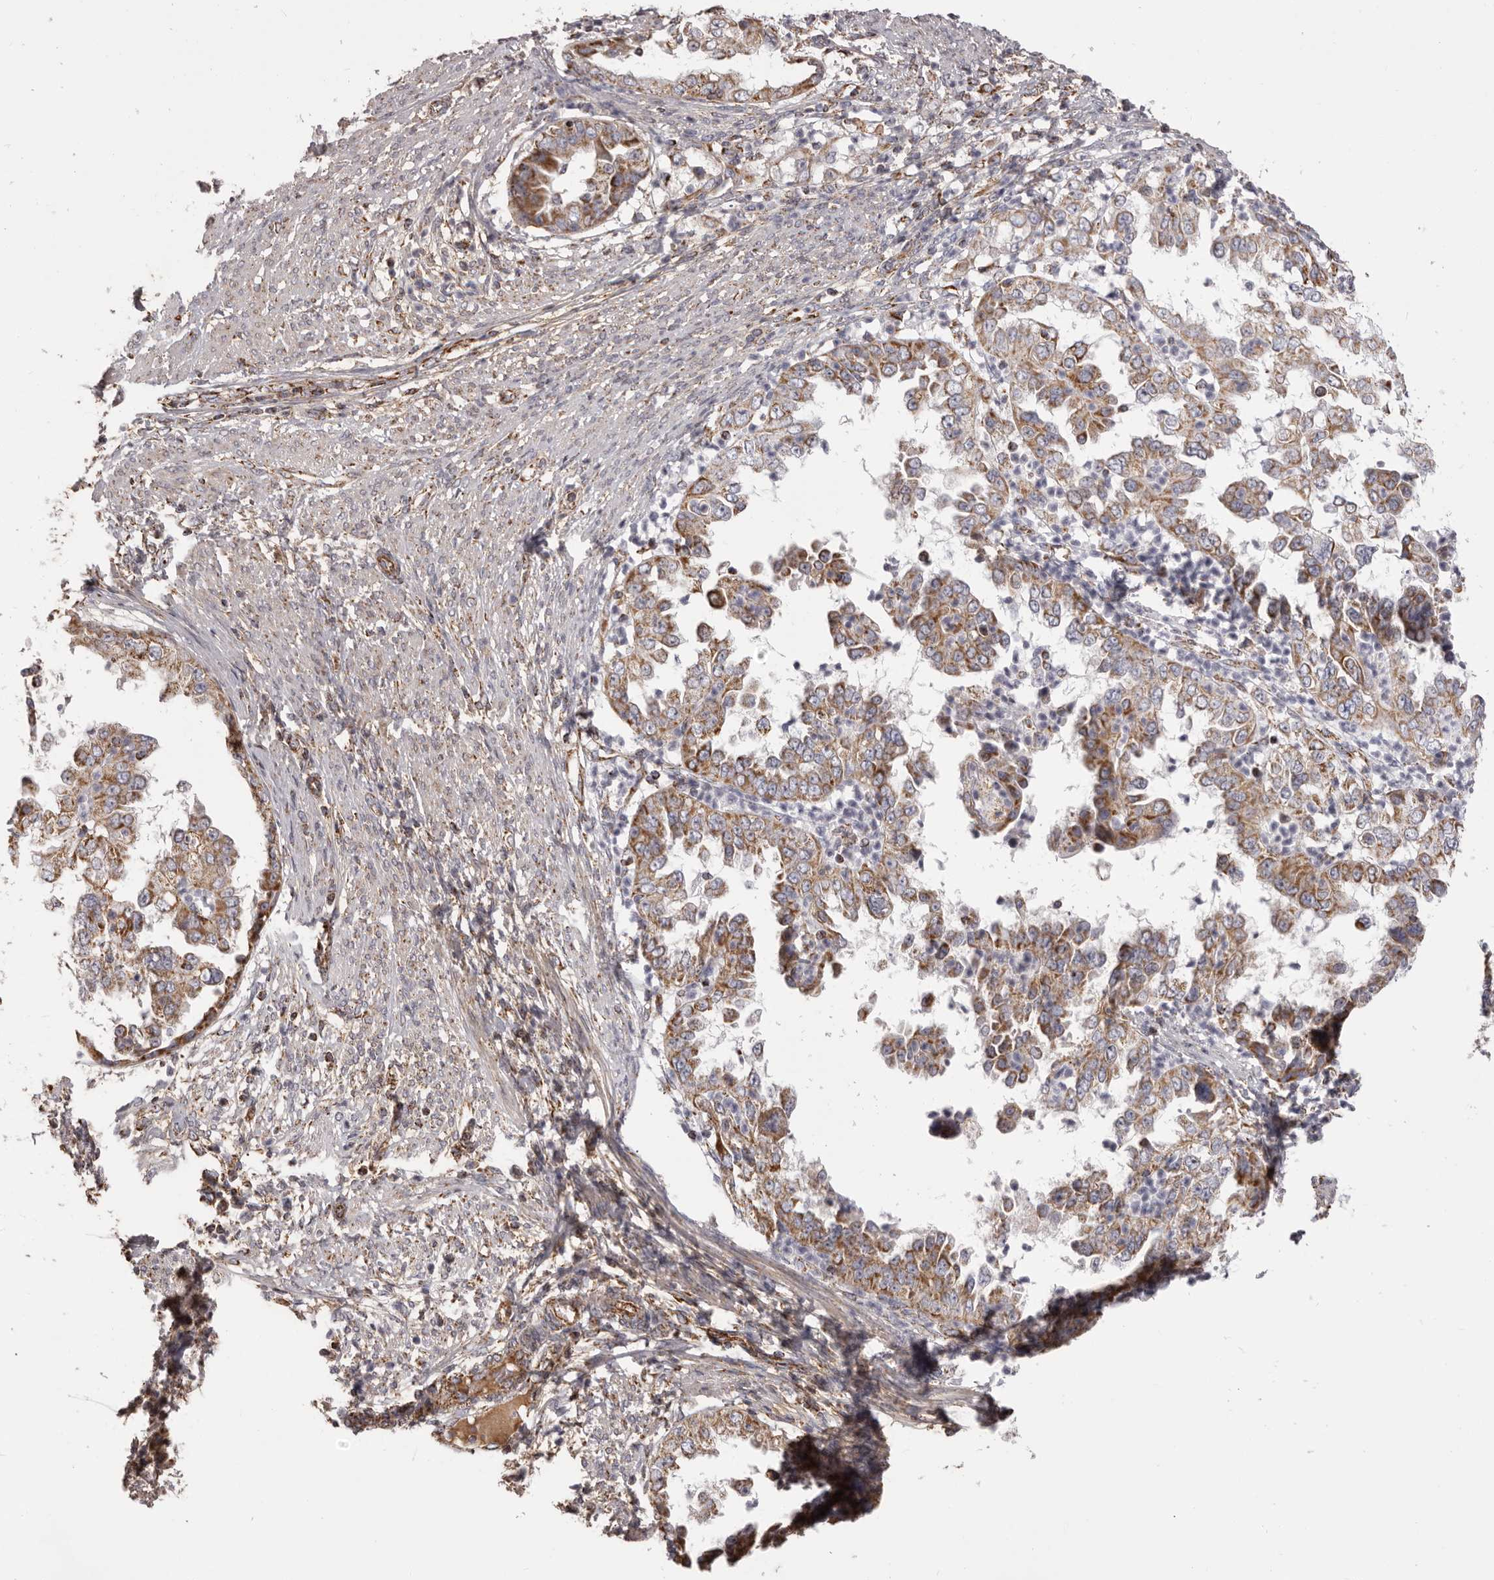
{"staining": {"intensity": "moderate", "quantity": ">75%", "location": "cytoplasmic/membranous"}, "tissue": "endometrial cancer", "cell_type": "Tumor cells", "image_type": "cancer", "snomed": [{"axis": "morphology", "description": "Adenocarcinoma, NOS"}, {"axis": "topography", "description": "Endometrium"}], "caption": "High-magnification brightfield microscopy of endometrial adenocarcinoma stained with DAB (brown) and counterstained with hematoxylin (blue). tumor cells exhibit moderate cytoplasmic/membranous positivity is present in approximately>75% of cells.", "gene": "CHRM2", "patient": {"sex": "female", "age": 85}}